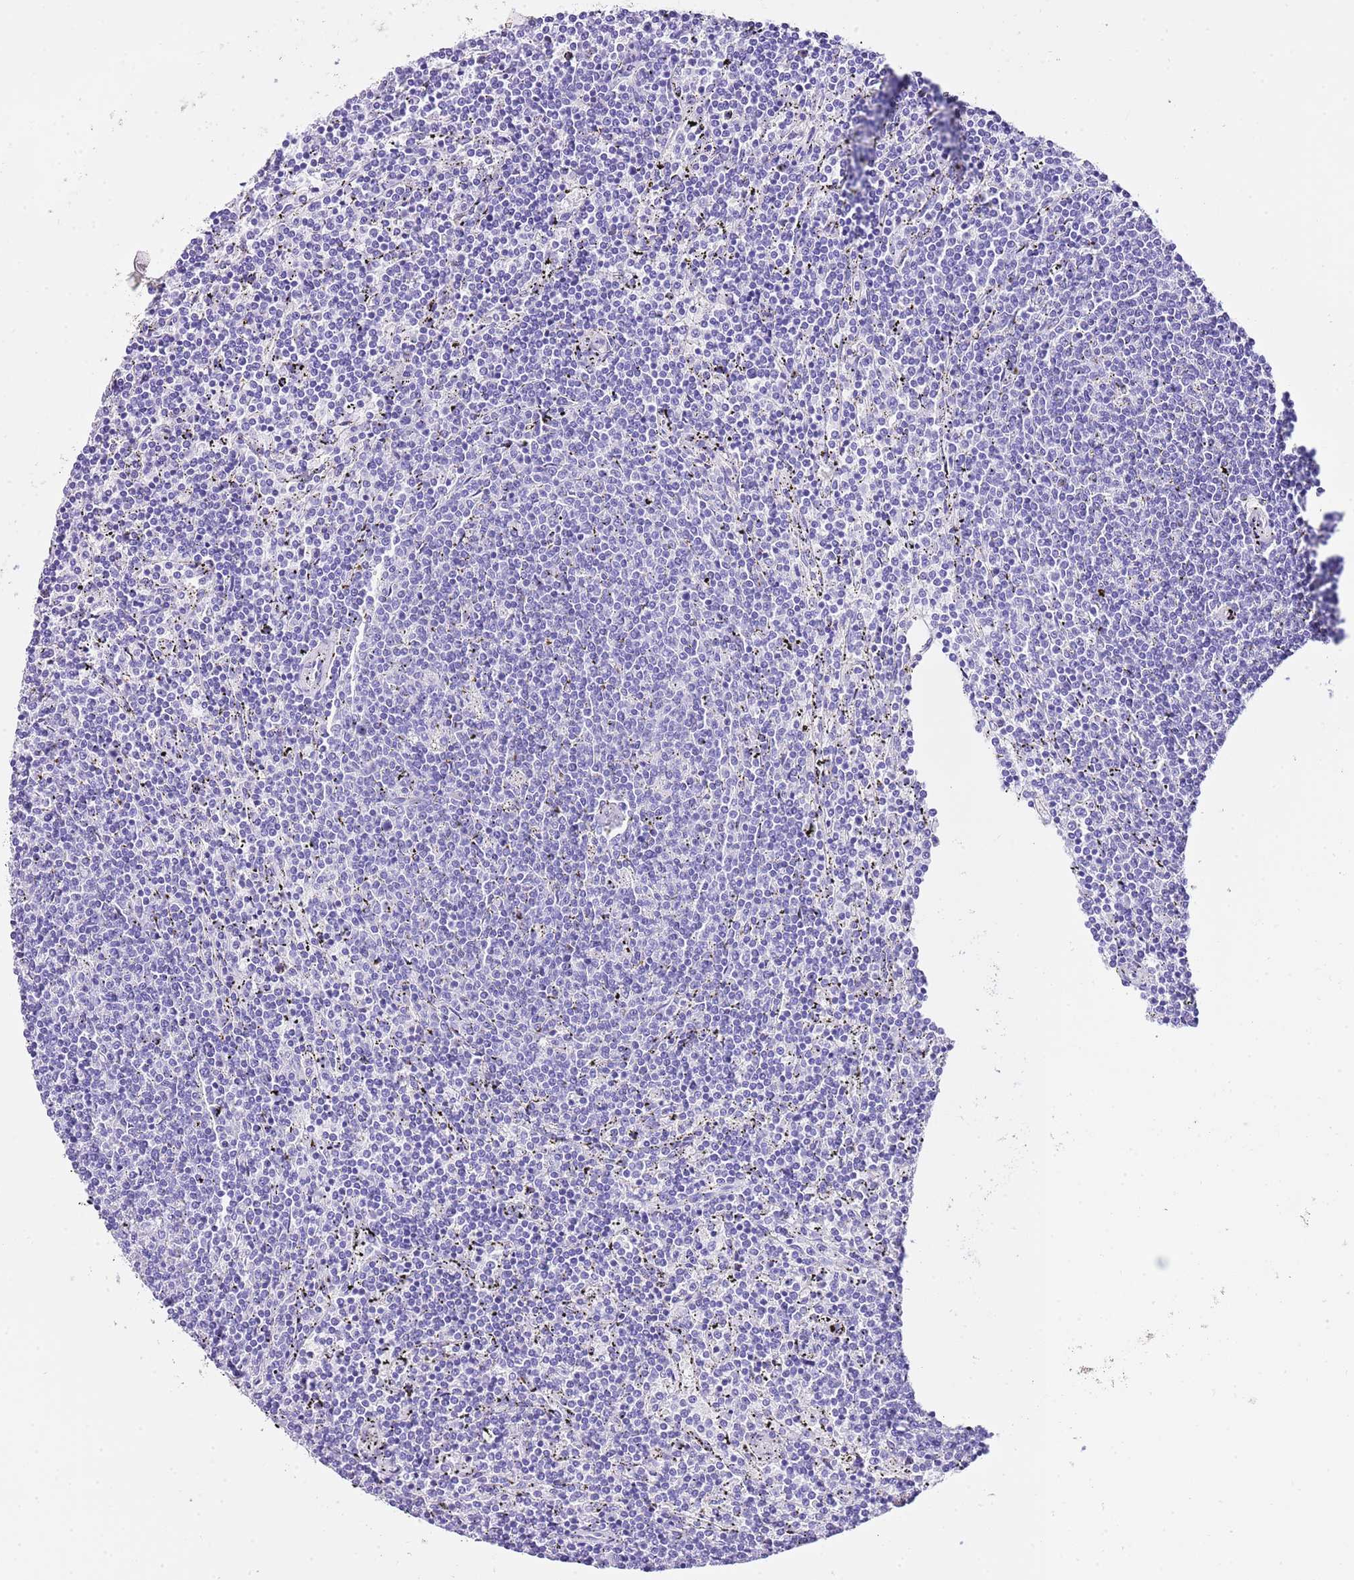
{"staining": {"intensity": "negative", "quantity": "none", "location": "none"}, "tissue": "lymphoma", "cell_type": "Tumor cells", "image_type": "cancer", "snomed": [{"axis": "morphology", "description": "Malignant lymphoma, non-Hodgkin's type, Low grade"}, {"axis": "topography", "description": "Spleen"}], "caption": "A micrograph of human lymphoma is negative for staining in tumor cells.", "gene": "KCNC1", "patient": {"sex": "female", "age": 50}}